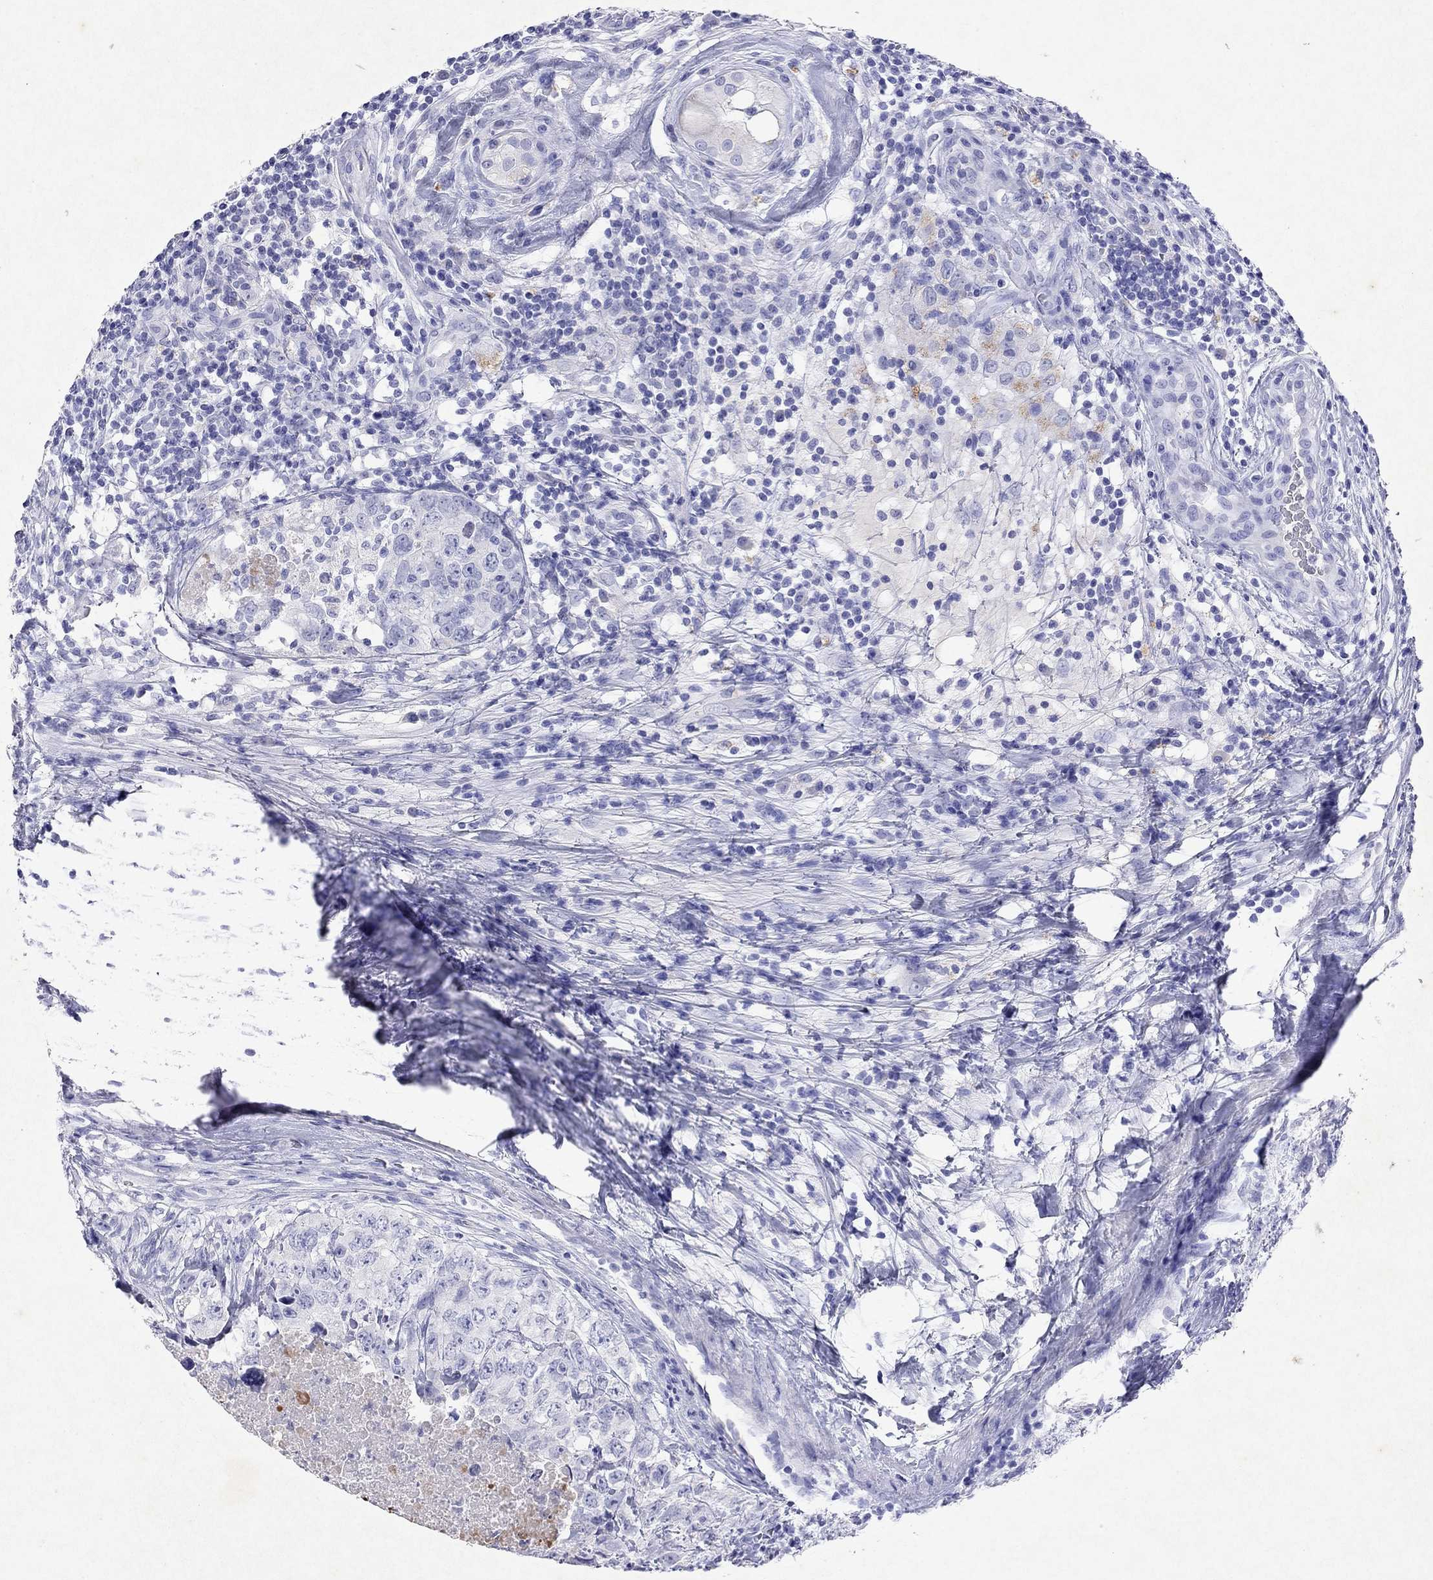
{"staining": {"intensity": "negative", "quantity": "none", "location": "none"}, "tissue": "testis cancer", "cell_type": "Tumor cells", "image_type": "cancer", "snomed": [{"axis": "morphology", "description": "Seminoma, NOS"}, {"axis": "topography", "description": "Testis"}], "caption": "Testis seminoma stained for a protein using immunohistochemistry shows no staining tumor cells.", "gene": "ARMC12", "patient": {"sex": "male", "age": 34}}